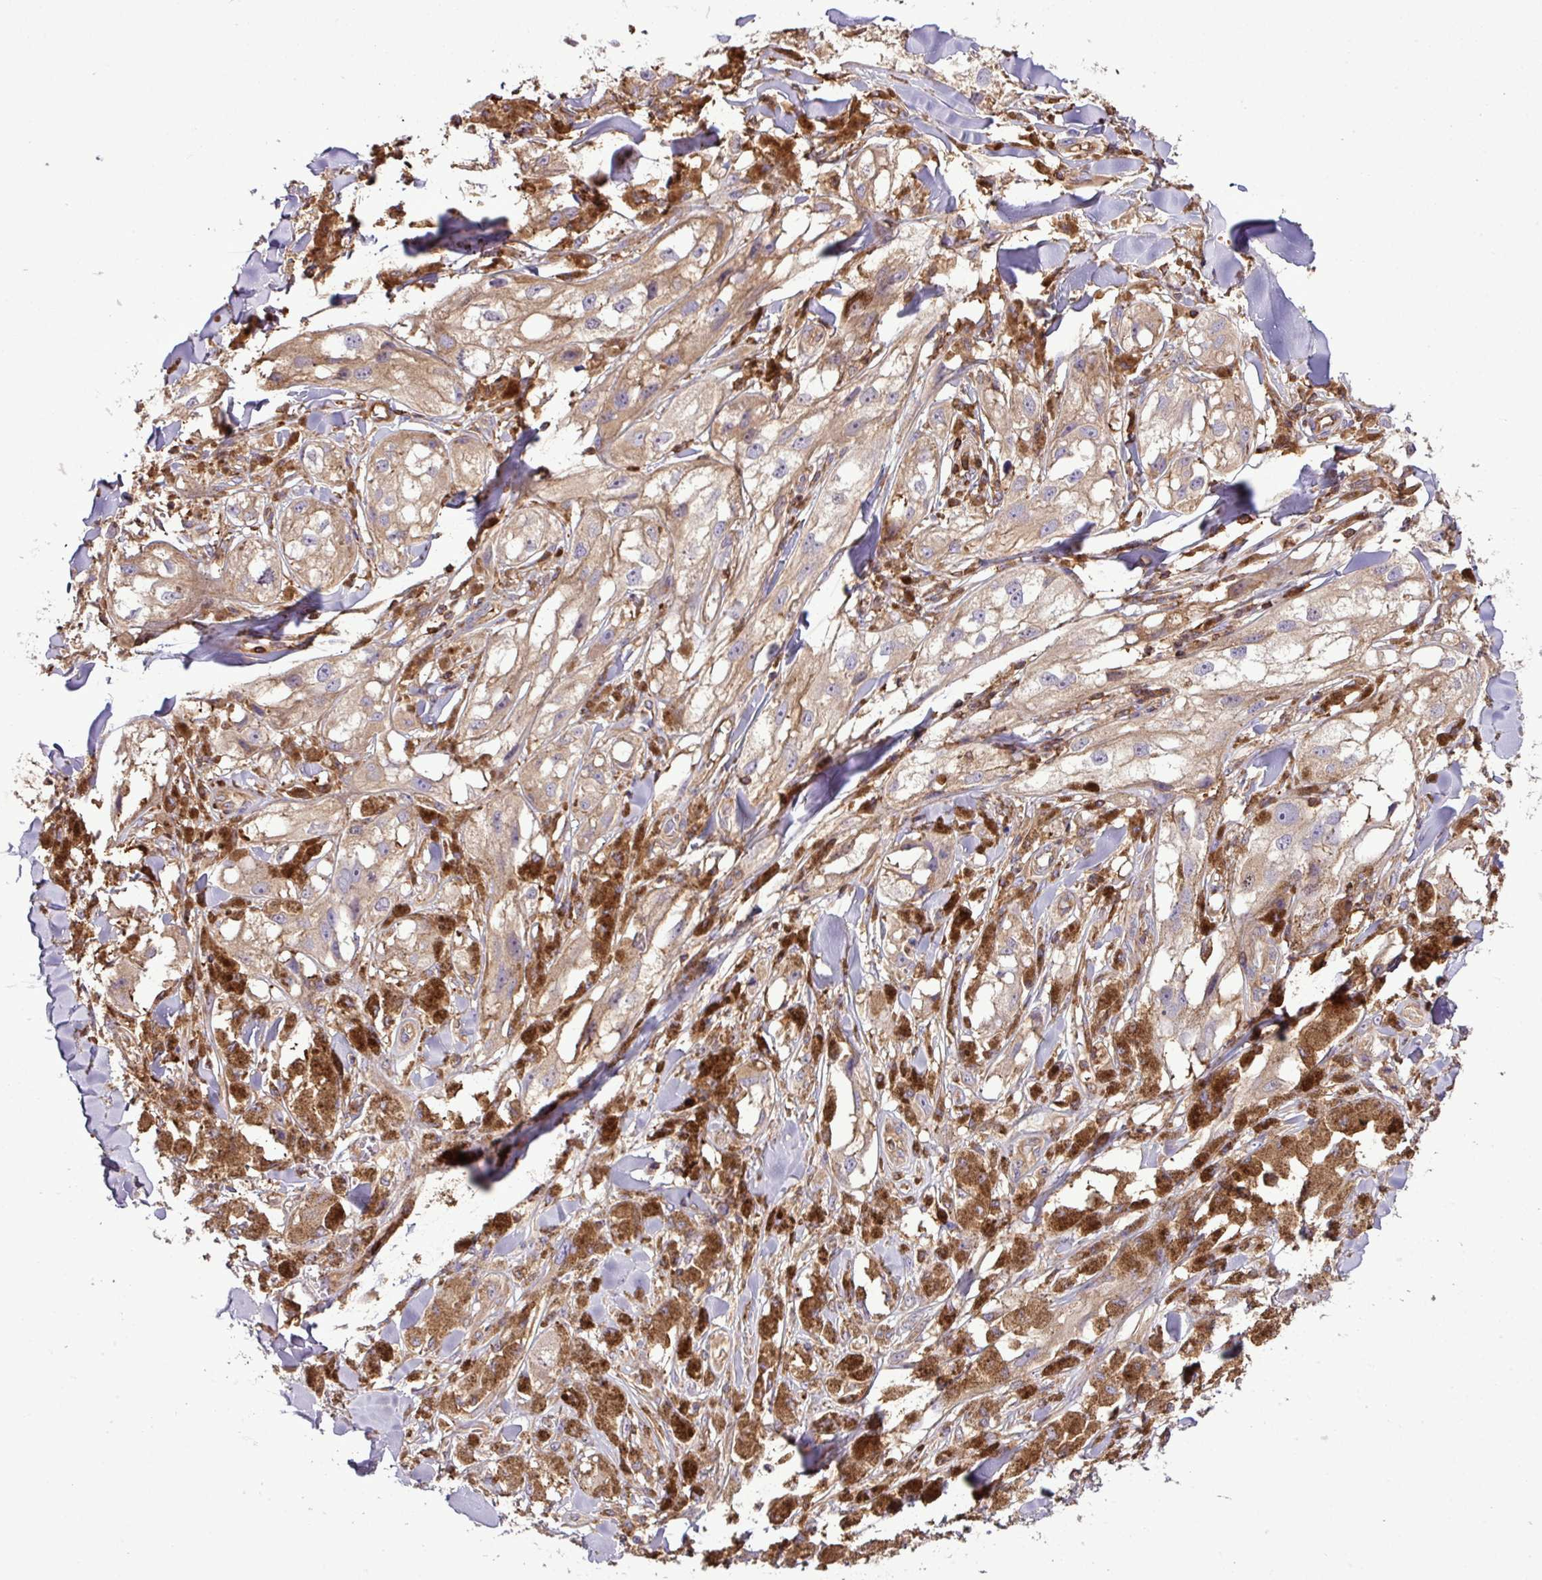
{"staining": {"intensity": "weak", "quantity": ">75%", "location": "cytoplasmic/membranous"}, "tissue": "melanoma", "cell_type": "Tumor cells", "image_type": "cancer", "snomed": [{"axis": "morphology", "description": "Malignant melanoma, NOS"}, {"axis": "topography", "description": "Skin"}], "caption": "A brown stain highlights weak cytoplasmic/membranous expression of a protein in human melanoma tumor cells. Nuclei are stained in blue.", "gene": "PGAP6", "patient": {"sex": "male", "age": 88}}